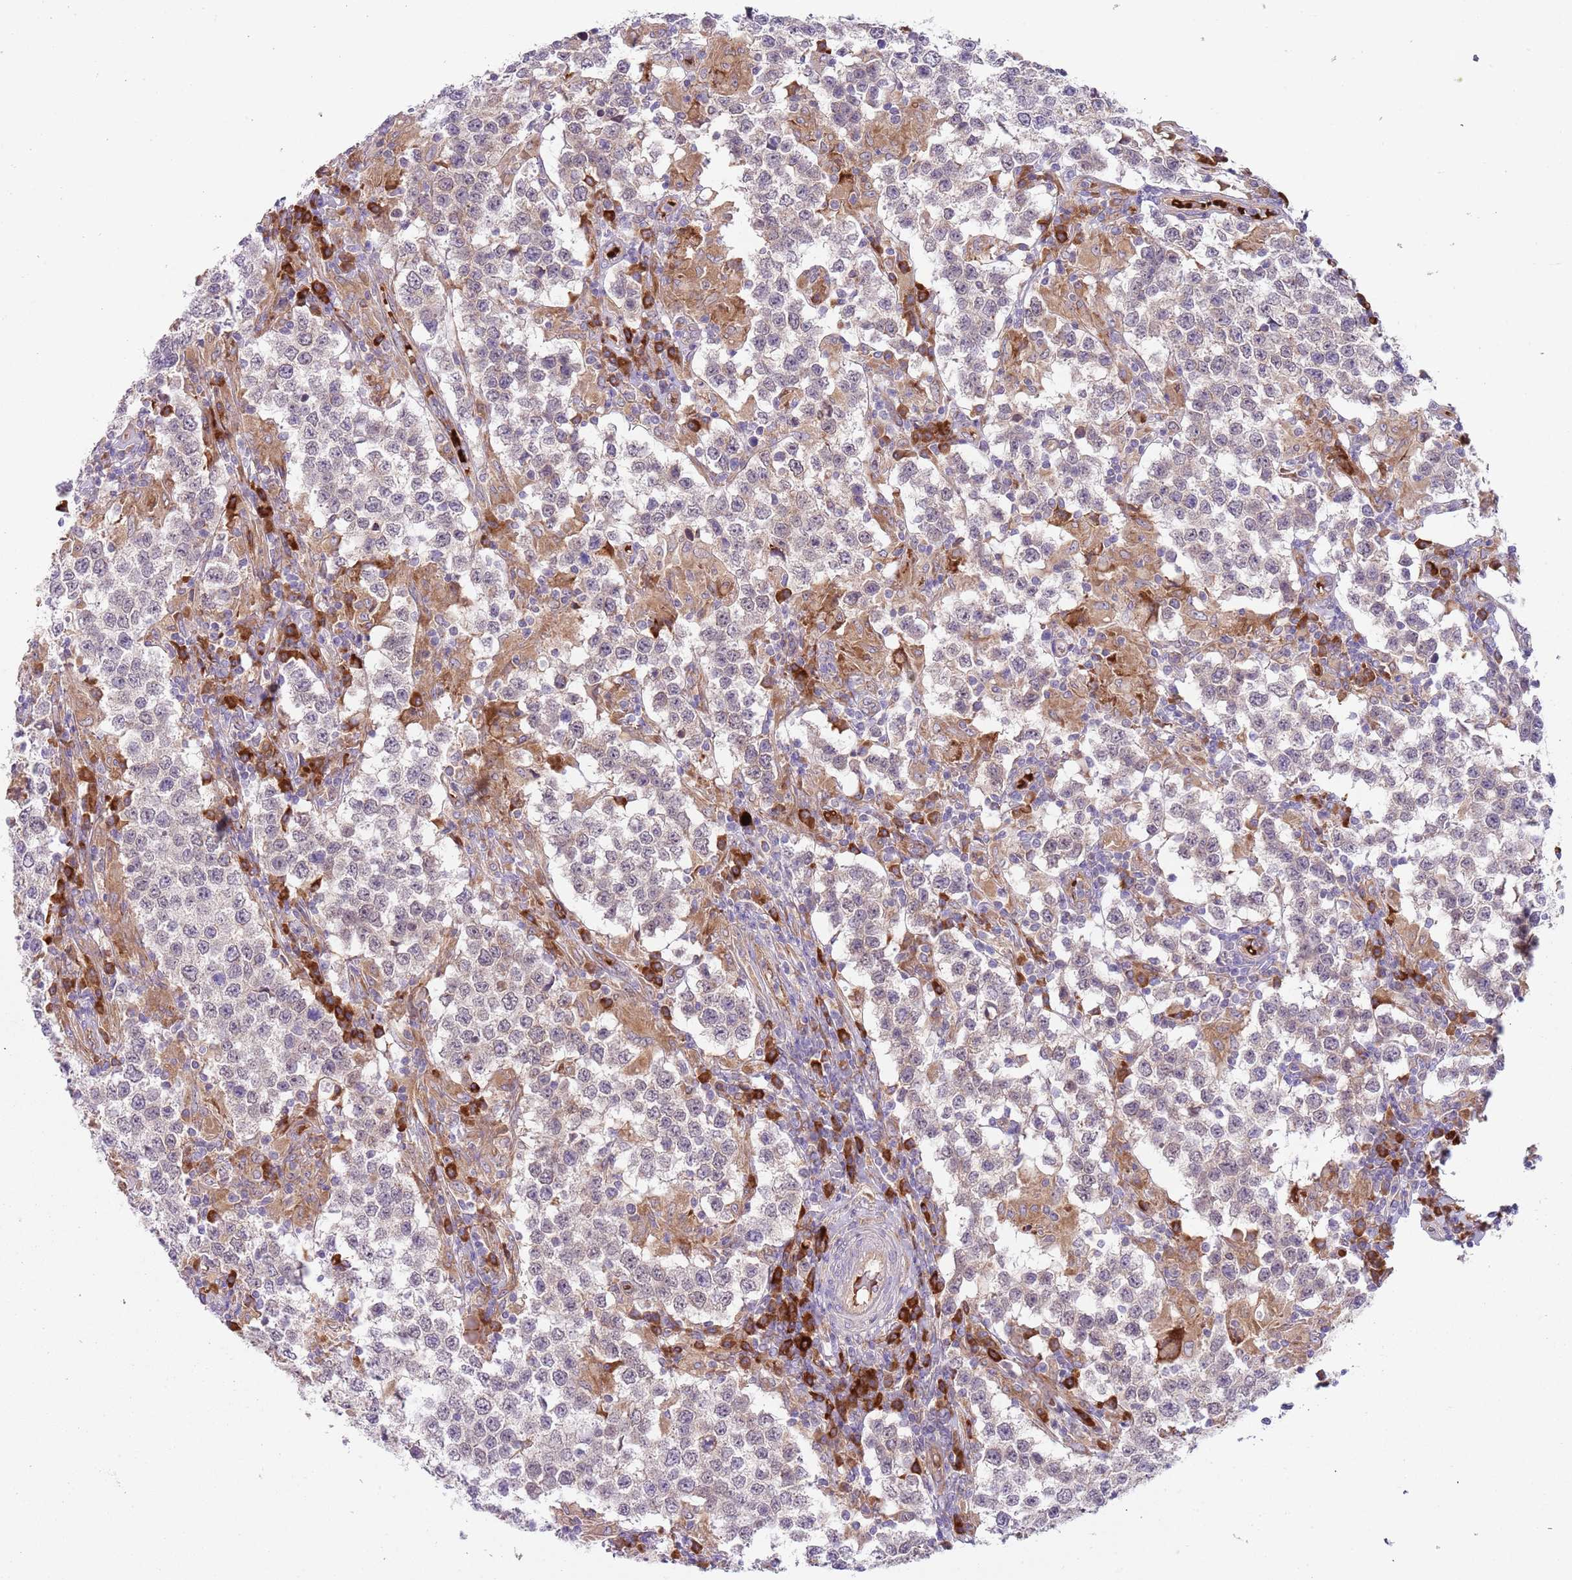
{"staining": {"intensity": "negative", "quantity": "none", "location": "none"}, "tissue": "testis cancer", "cell_type": "Tumor cells", "image_type": "cancer", "snomed": [{"axis": "morphology", "description": "Seminoma, NOS"}, {"axis": "morphology", "description": "Carcinoma, Embryonal, NOS"}, {"axis": "topography", "description": "Testis"}], "caption": "Tumor cells show no significant protein positivity in testis cancer.", "gene": "VWCE", "patient": {"sex": "male", "age": 41}}